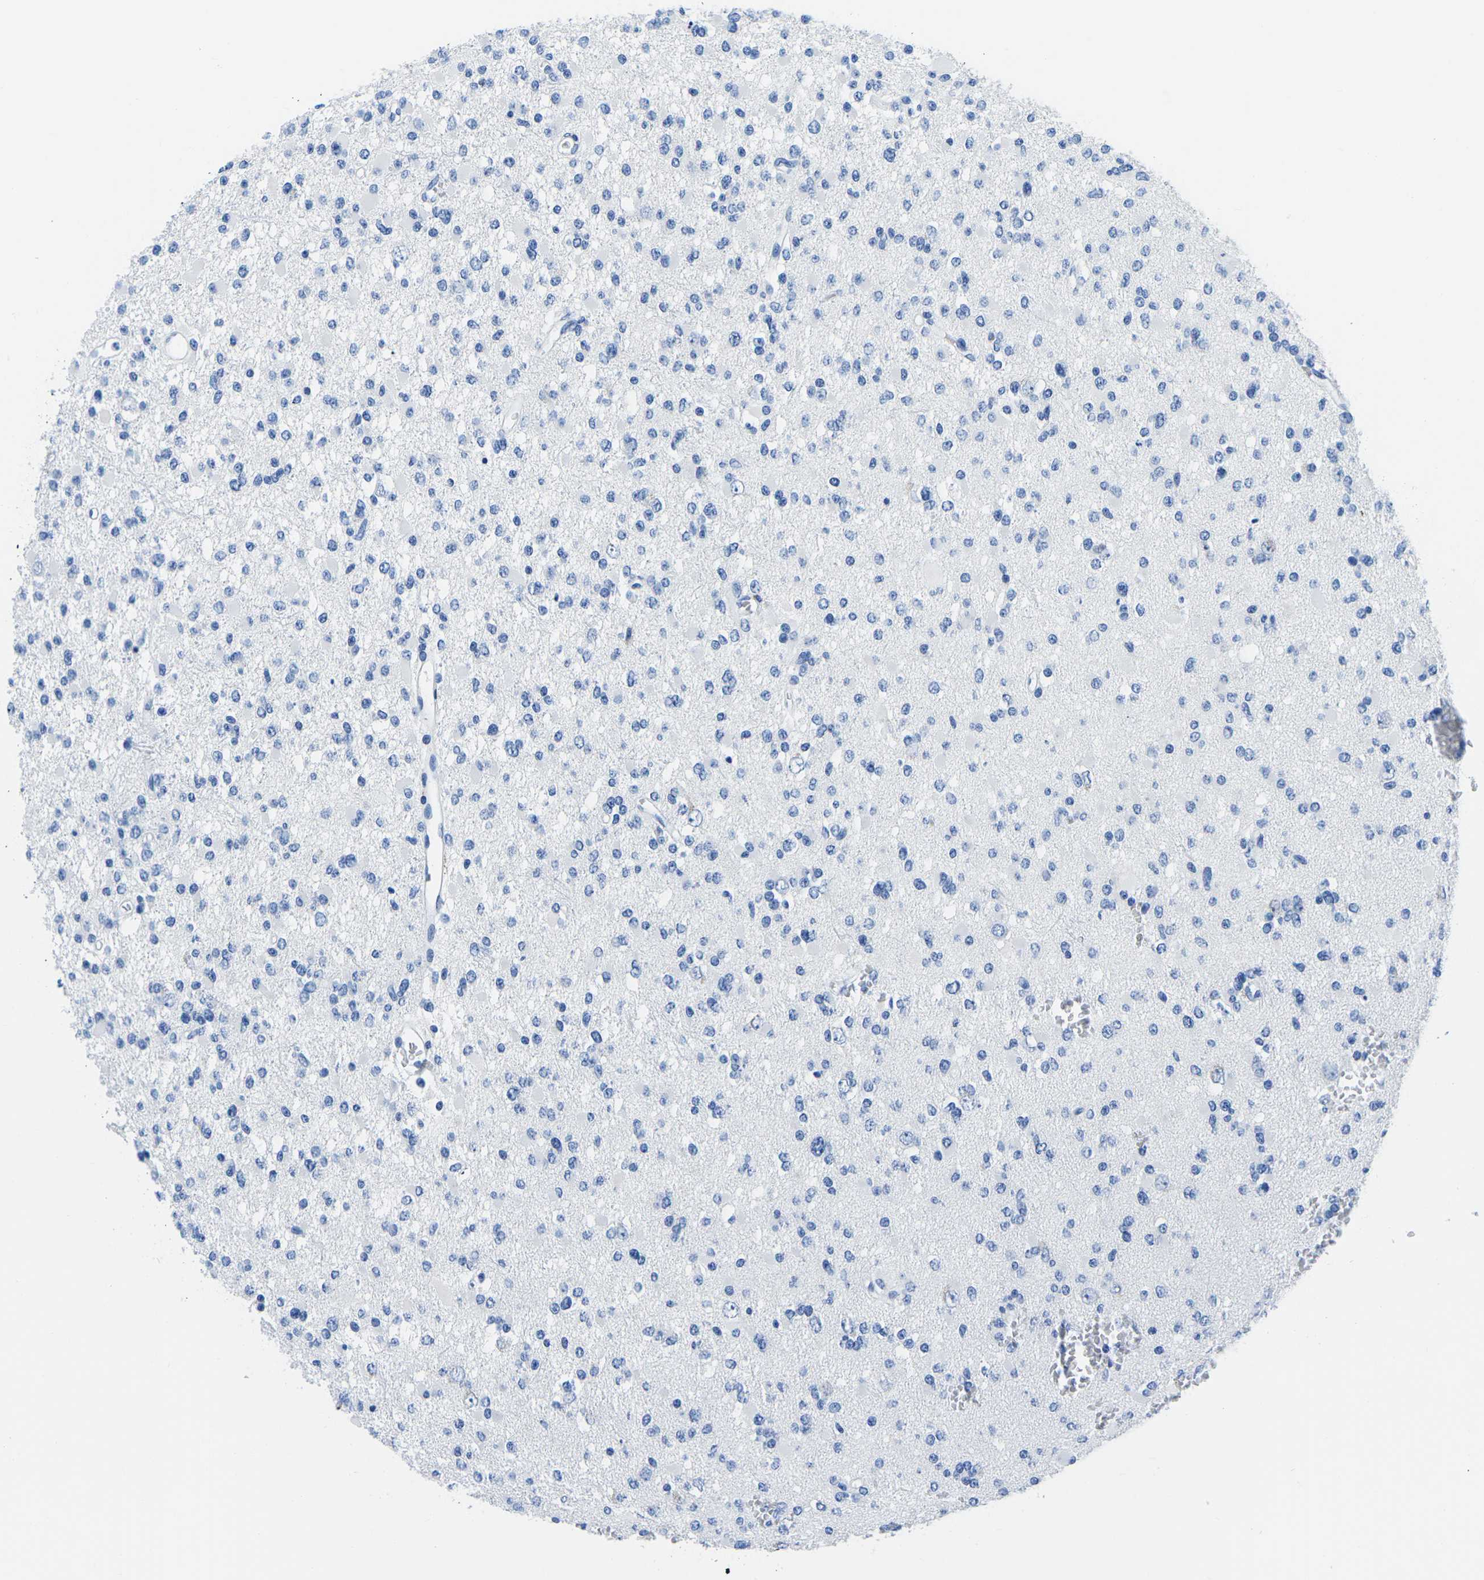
{"staining": {"intensity": "negative", "quantity": "none", "location": "none"}, "tissue": "glioma", "cell_type": "Tumor cells", "image_type": "cancer", "snomed": [{"axis": "morphology", "description": "Glioma, malignant, Low grade"}, {"axis": "topography", "description": "Brain"}], "caption": "Tumor cells show no significant protein positivity in malignant glioma (low-grade). (DAB IHC visualized using brightfield microscopy, high magnification).", "gene": "CYP1A2", "patient": {"sex": "female", "age": 22}}